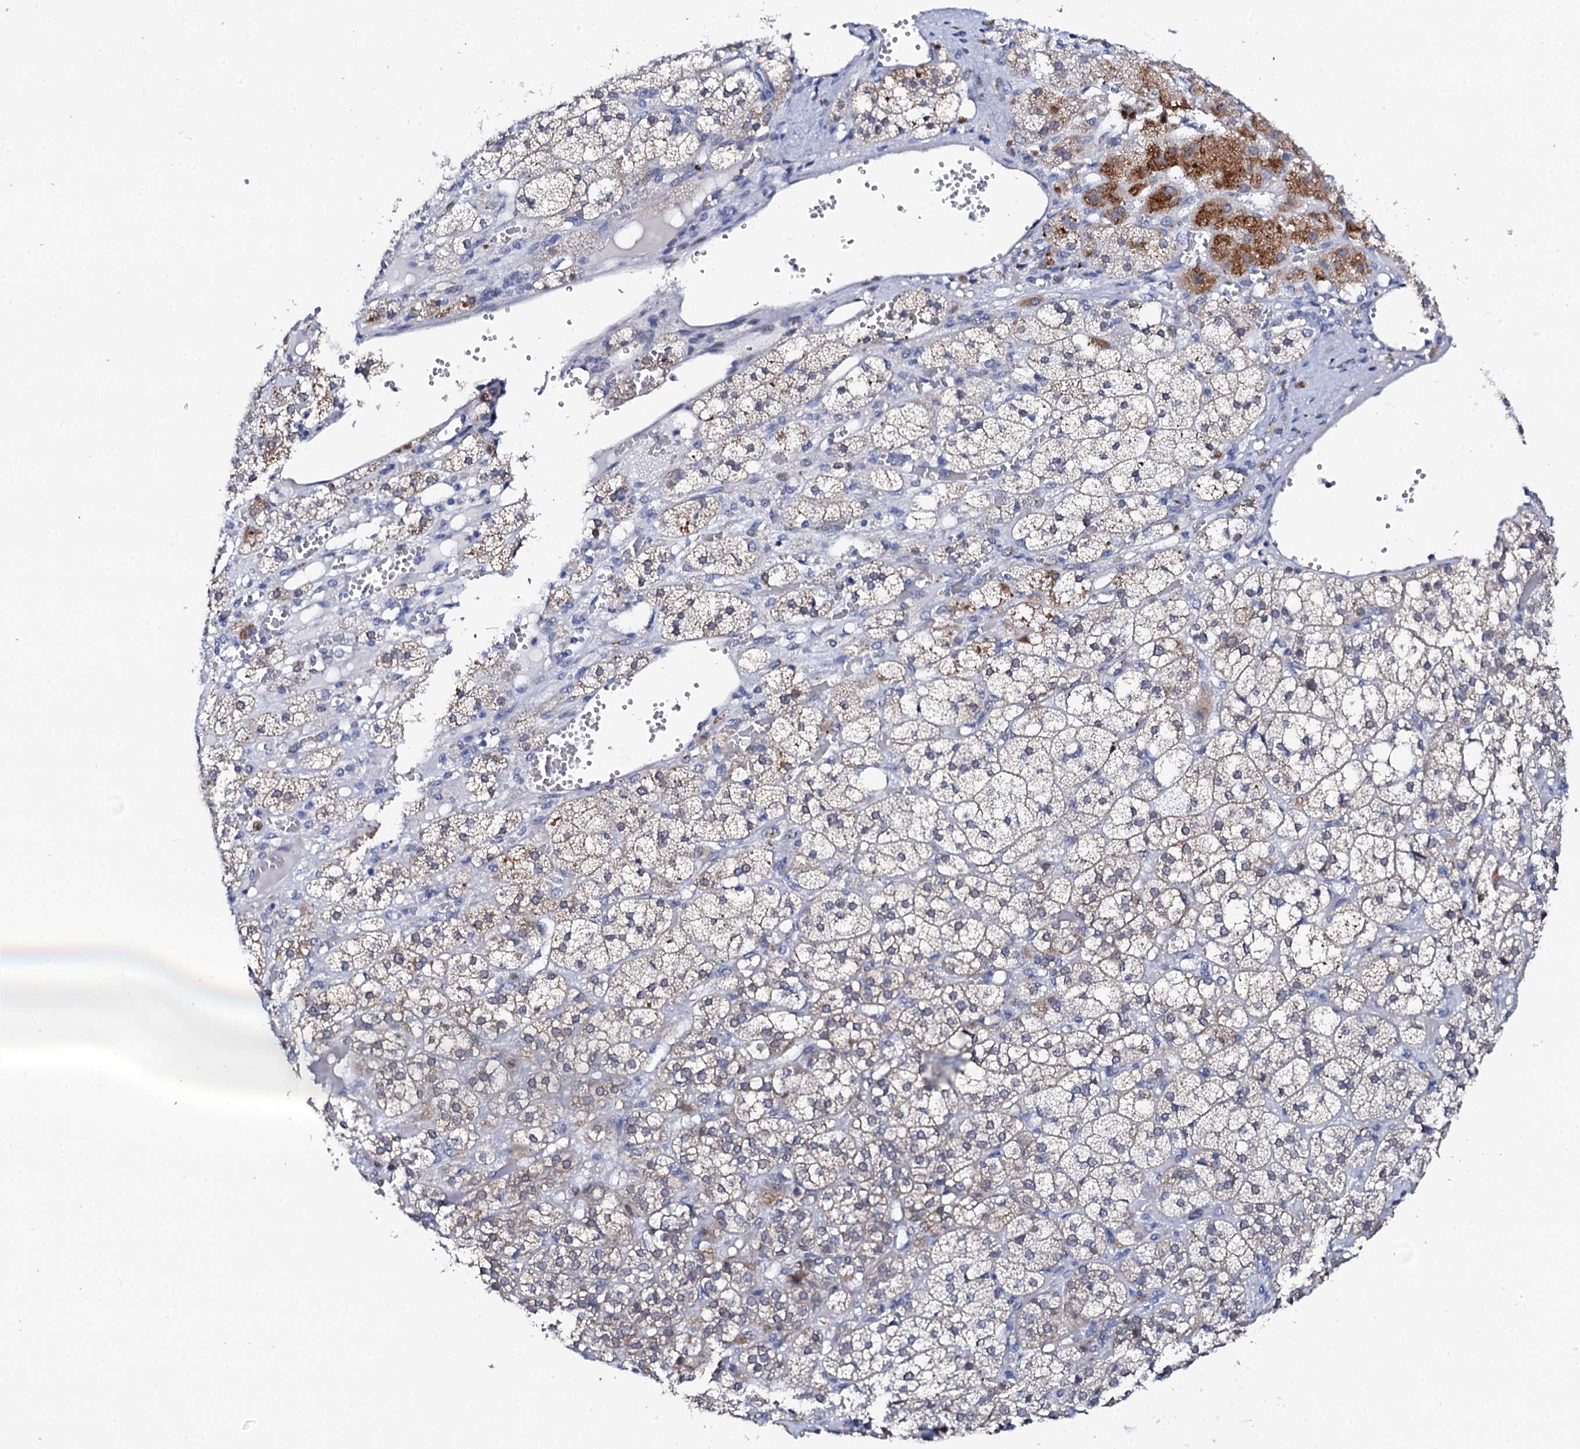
{"staining": {"intensity": "moderate", "quantity": "<25%", "location": "cytoplasmic/membranous,nuclear"}, "tissue": "adrenal gland", "cell_type": "Glandular cells", "image_type": "normal", "snomed": [{"axis": "morphology", "description": "Normal tissue, NOS"}, {"axis": "topography", "description": "Adrenal gland"}], "caption": "This is a micrograph of IHC staining of benign adrenal gland, which shows moderate staining in the cytoplasmic/membranous,nuclear of glandular cells.", "gene": "NUDT13", "patient": {"sex": "female", "age": 61}}